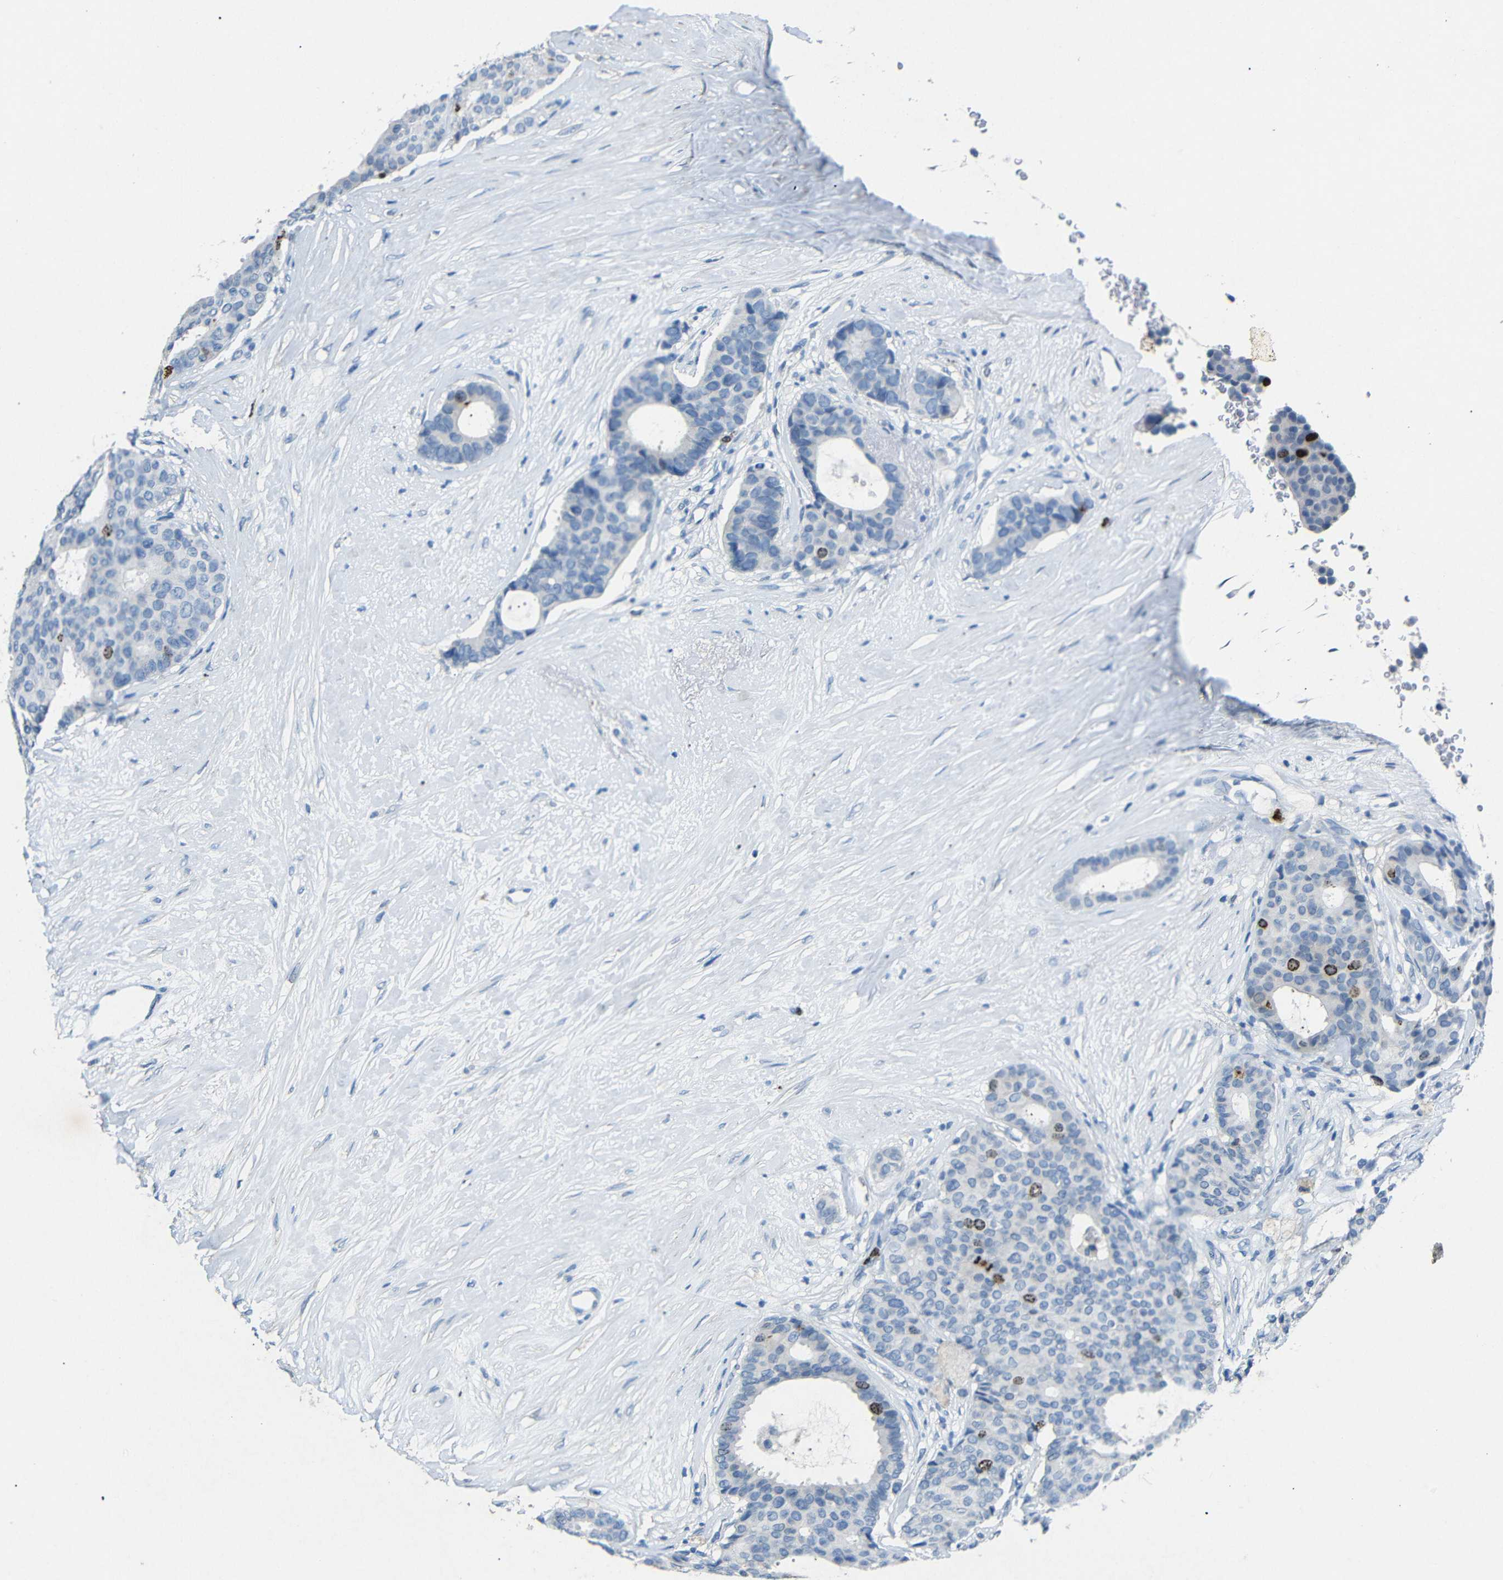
{"staining": {"intensity": "strong", "quantity": "<25%", "location": "nuclear"}, "tissue": "breast cancer", "cell_type": "Tumor cells", "image_type": "cancer", "snomed": [{"axis": "morphology", "description": "Duct carcinoma"}, {"axis": "topography", "description": "Breast"}], "caption": "Infiltrating ductal carcinoma (breast) stained with DAB IHC reveals medium levels of strong nuclear positivity in approximately <25% of tumor cells.", "gene": "INCENP", "patient": {"sex": "female", "age": 75}}